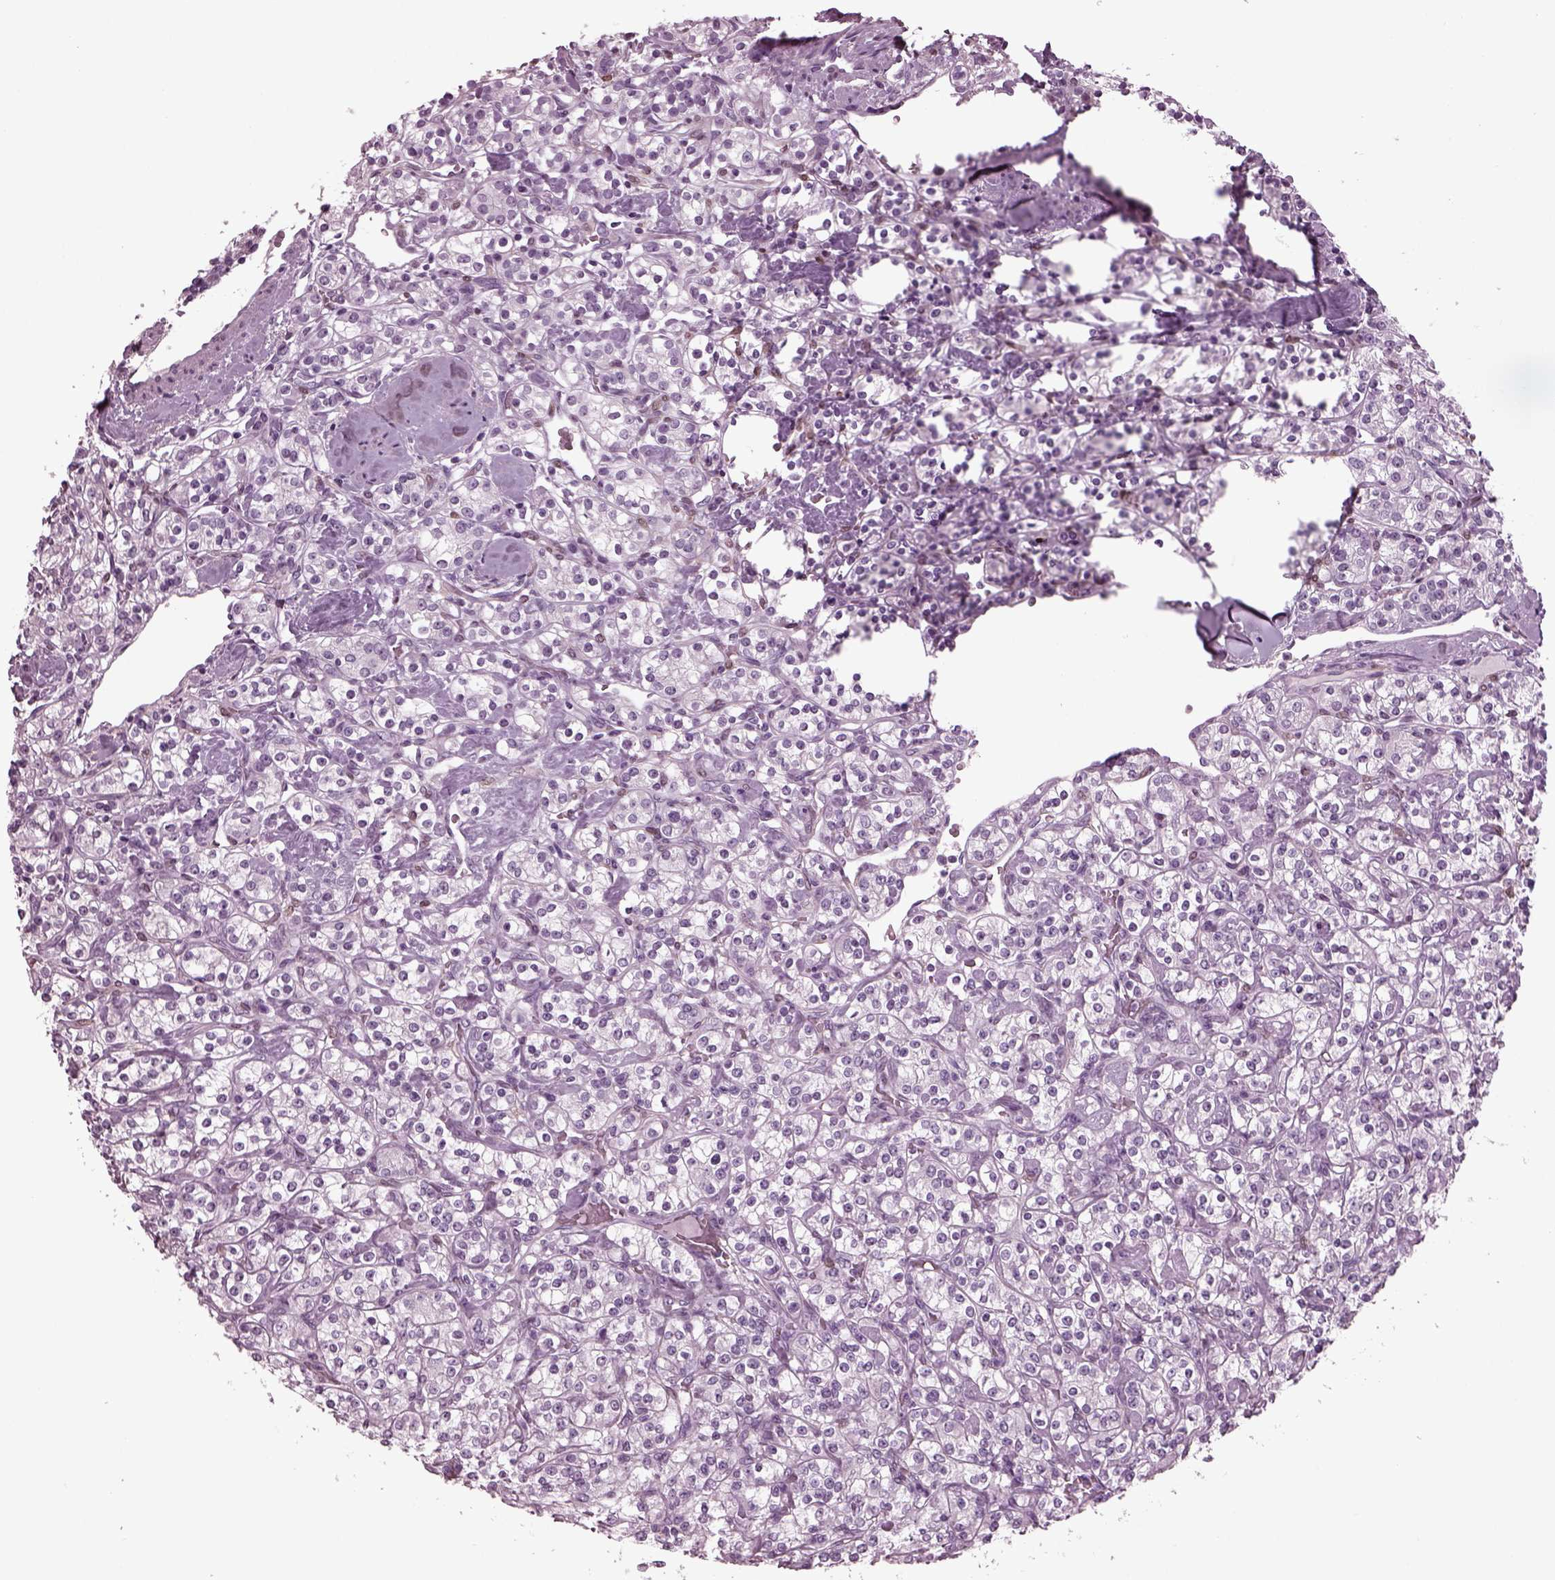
{"staining": {"intensity": "negative", "quantity": "none", "location": "none"}, "tissue": "renal cancer", "cell_type": "Tumor cells", "image_type": "cancer", "snomed": [{"axis": "morphology", "description": "Adenocarcinoma, NOS"}, {"axis": "topography", "description": "Kidney"}], "caption": "This is an immunohistochemistry (IHC) photomicrograph of renal cancer. There is no expression in tumor cells.", "gene": "TPPP2", "patient": {"sex": "male", "age": 77}}